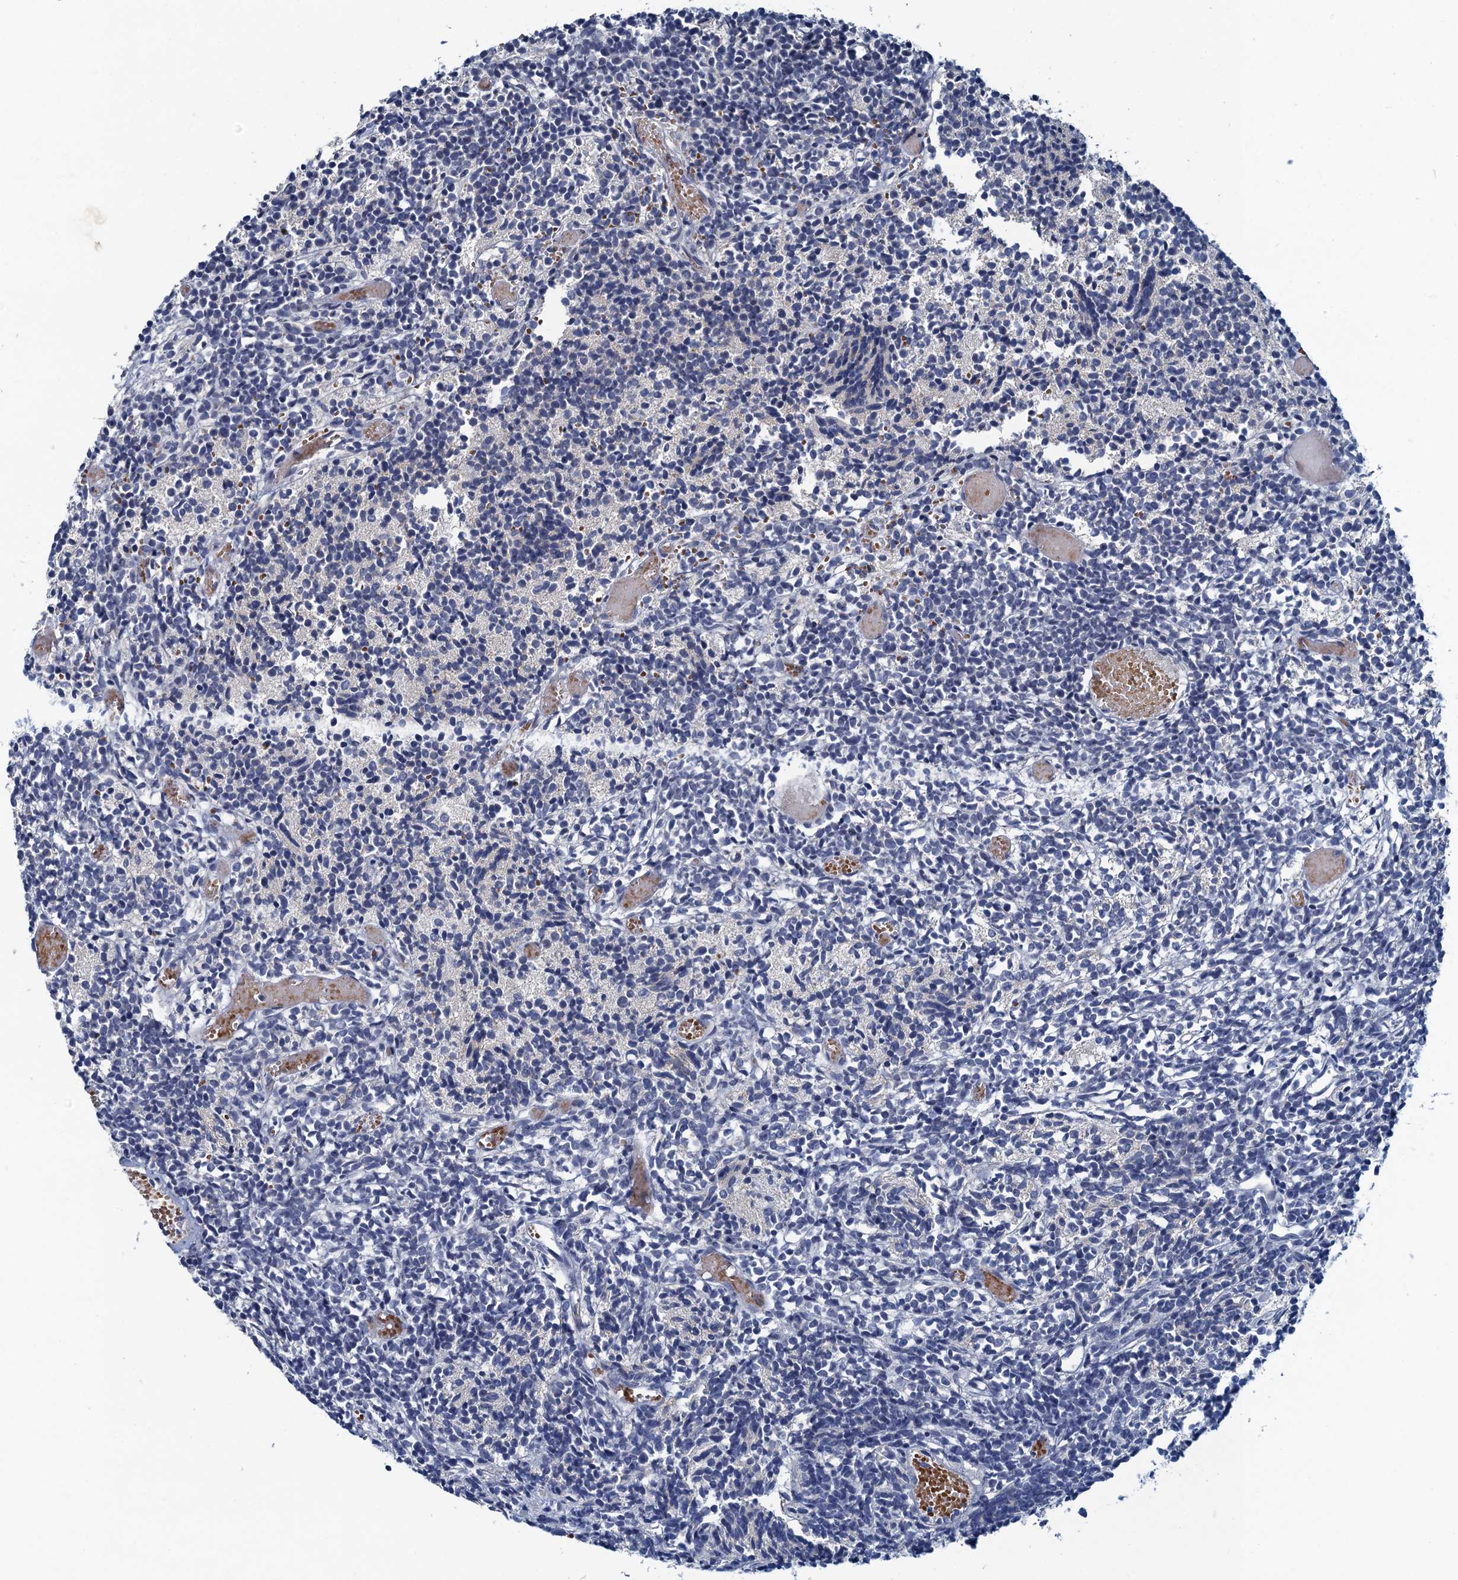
{"staining": {"intensity": "negative", "quantity": "none", "location": "none"}, "tissue": "glioma", "cell_type": "Tumor cells", "image_type": "cancer", "snomed": [{"axis": "morphology", "description": "Glioma, malignant, Low grade"}, {"axis": "topography", "description": "Brain"}], "caption": "Immunohistochemistry (IHC) photomicrograph of glioma stained for a protein (brown), which demonstrates no staining in tumor cells.", "gene": "ATOSA", "patient": {"sex": "female", "age": 1}}